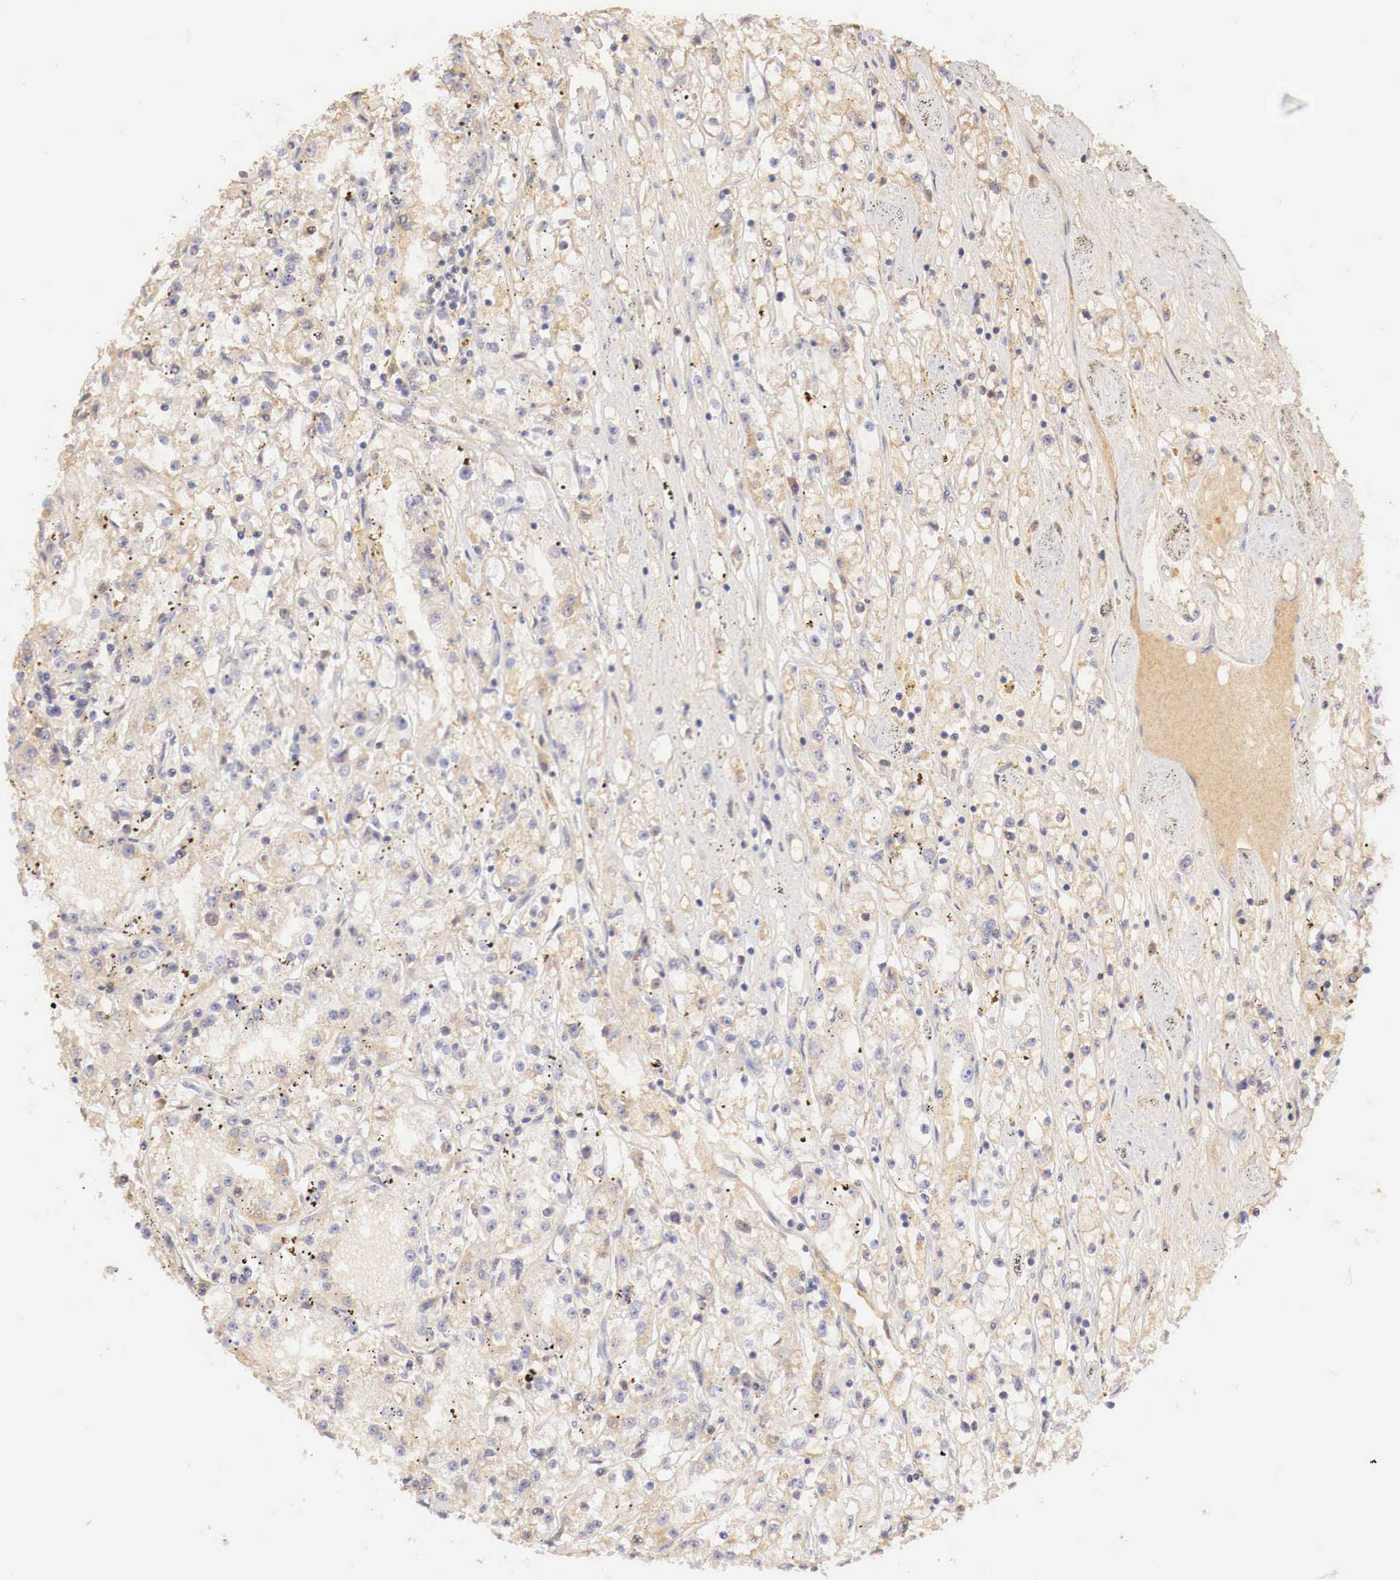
{"staining": {"intensity": "weak", "quantity": "25%-75%", "location": "cytoplasmic/membranous"}, "tissue": "renal cancer", "cell_type": "Tumor cells", "image_type": "cancer", "snomed": [{"axis": "morphology", "description": "Adenocarcinoma, NOS"}, {"axis": "topography", "description": "Kidney"}], "caption": "IHC staining of renal cancer (adenocarcinoma), which demonstrates low levels of weak cytoplasmic/membranous staining in approximately 25%-75% of tumor cells indicating weak cytoplasmic/membranous protein positivity. The staining was performed using DAB (brown) for protein detection and nuclei were counterstained in hematoxylin (blue).", "gene": "GATA1", "patient": {"sex": "male", "age": 56}}